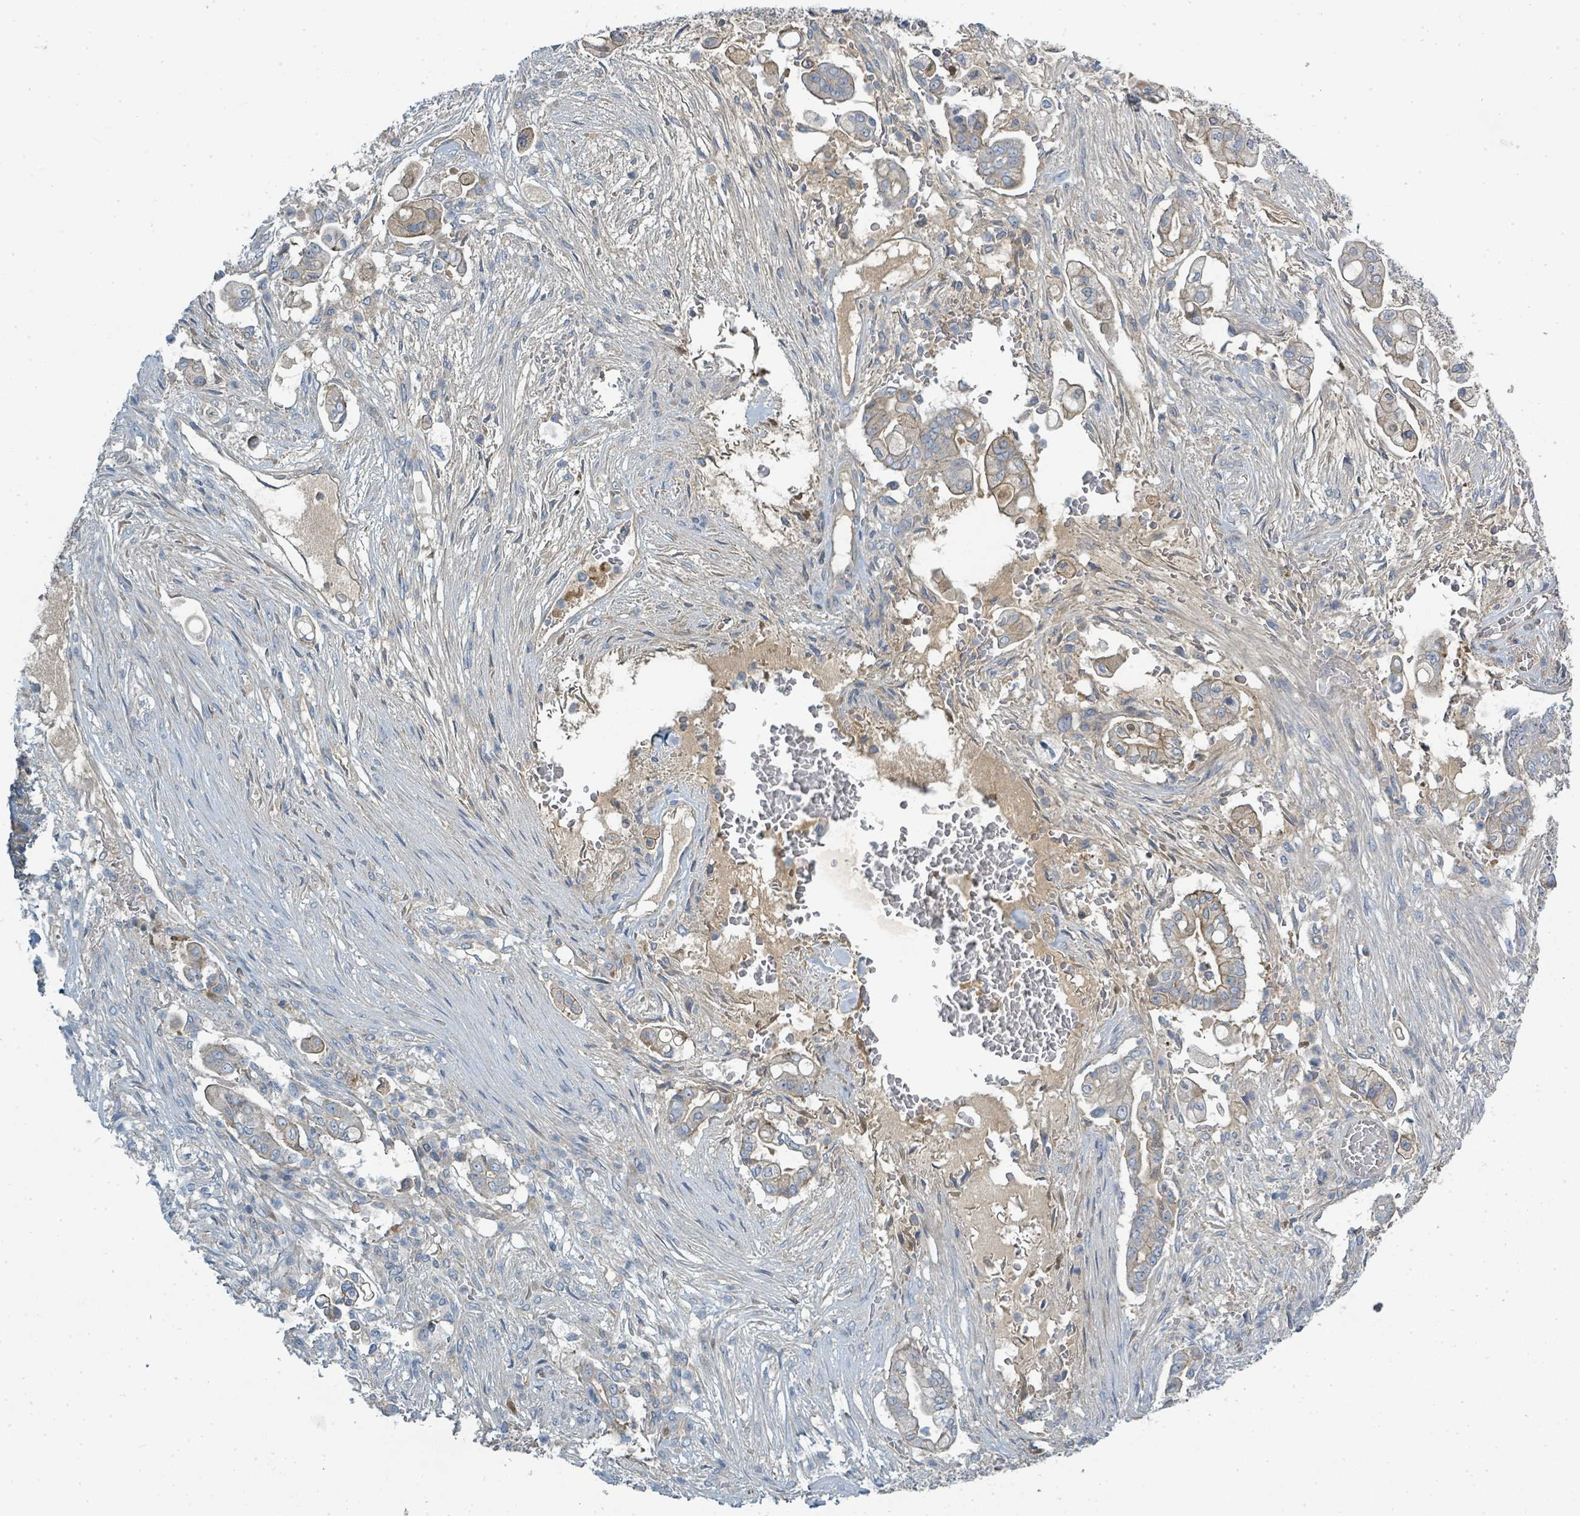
{"staining": {"intensity": "weak", "quantity": "25%-75%", "location": "cytoplasmic/membranous"}, "tissue": "pancreatic cancer", "cell_type": "Tumor cells", "image_type": "cancer", "snomed": [{"axis": "morphology", "description": "Adenocarcinoma, NOS"}, {"axis": "topography", "description": "Pancreas"}], "caption": "Weak cytoplasmic/membranous positivity for a protein is seen in about 25%-75% of tumor cells of pancreatic adenocarcinoma using IHC.", "gene": "SLC25A23", "patient": {"sex": "female", "age": 69}}